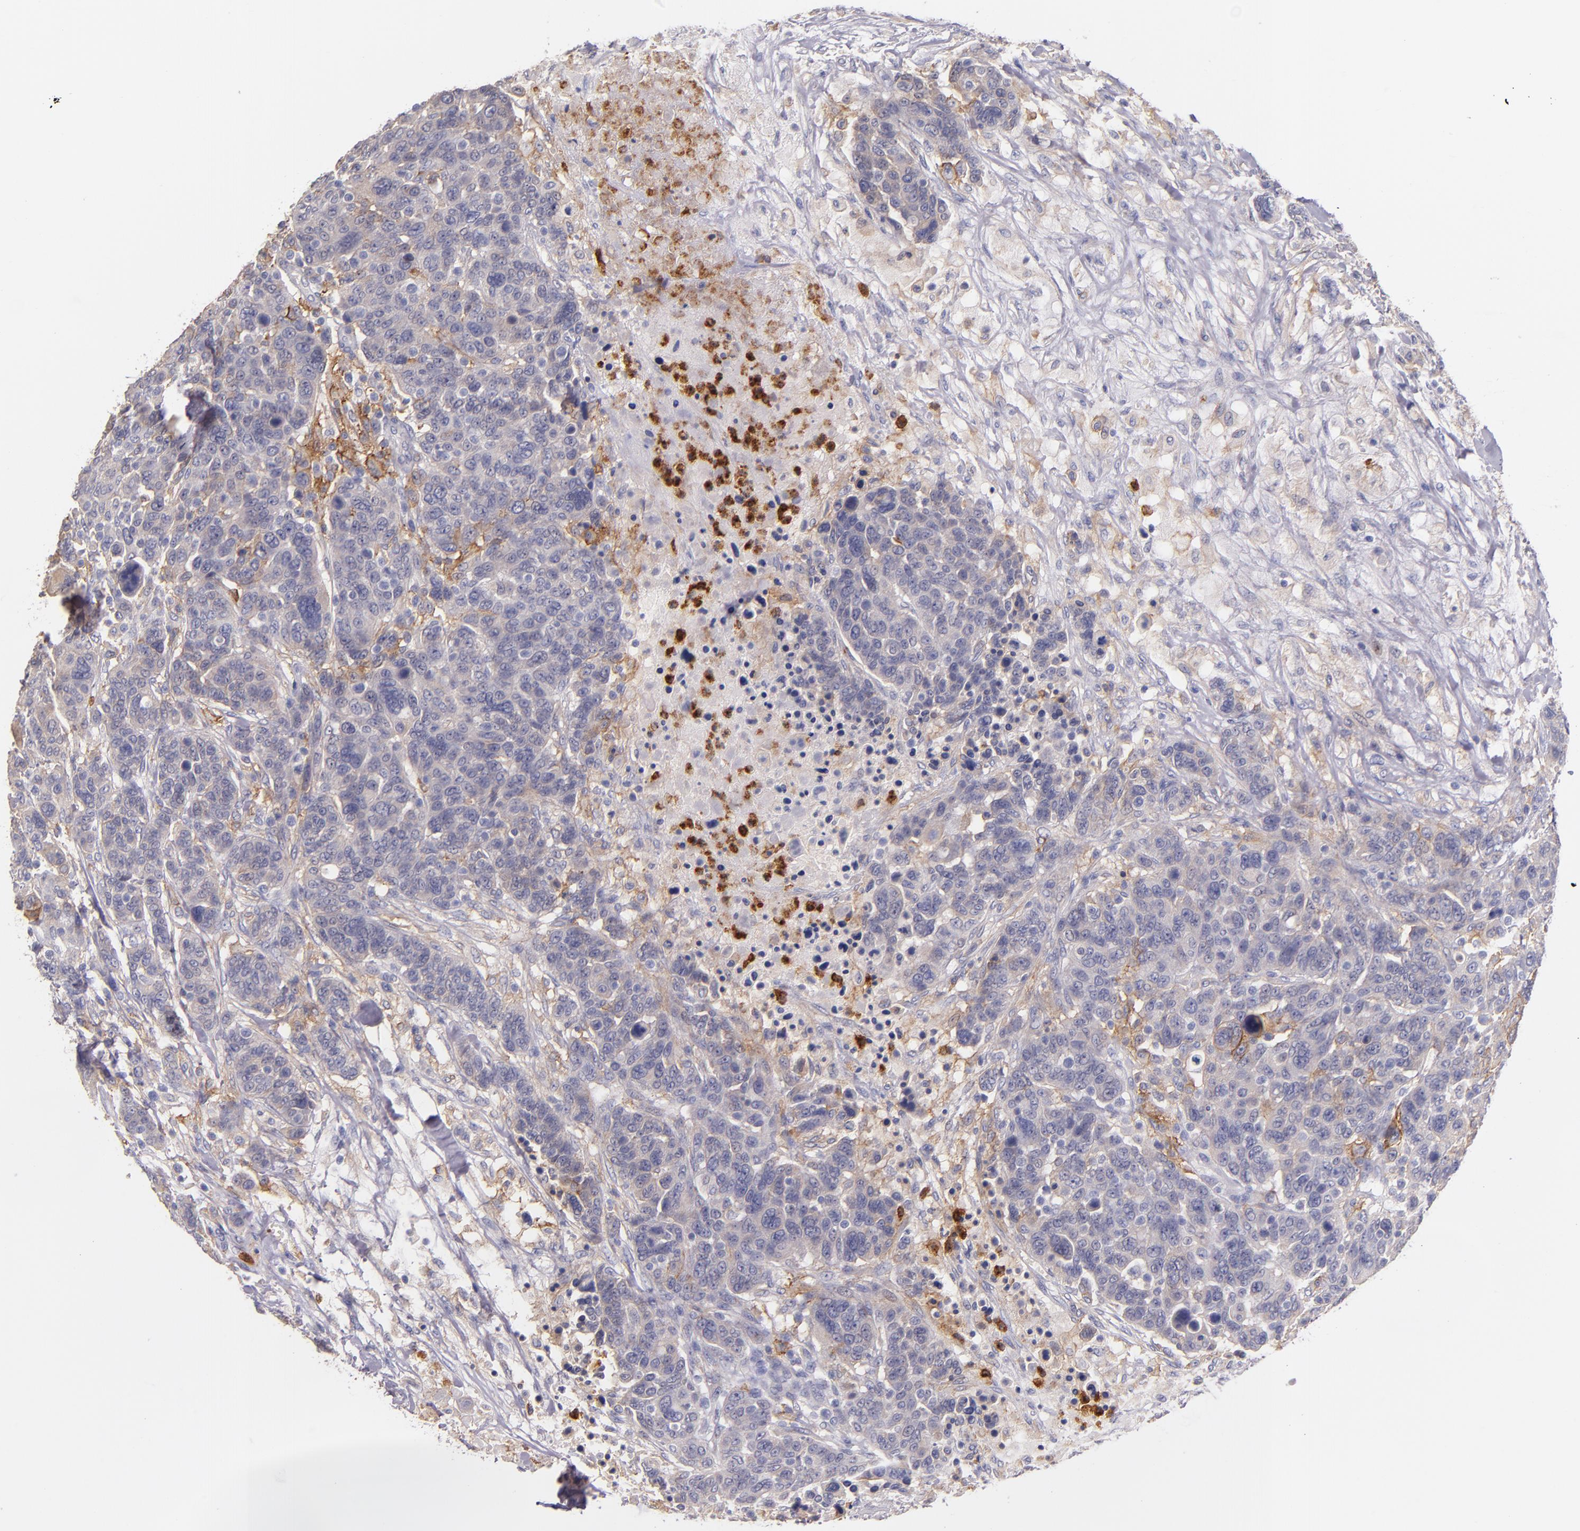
{"staining": {"intensity": "weak", "quantity": "25%-75%", "location": "cytoplasmic/membranous"}, "tissue": "breast cancer", "cell_type": "Tumor cells", "image_type": "cancer", "snomed": [{"axis": "morphology", "description": "Duct carcinoma"}, {"axis": "topography", "description": "Breast"}], "caption": "Breast cancer (intraductal carcinoma) was stained to show a protein in brown. There is low levels of weak cytoplasmic/membranous expression in approximately 25%-75% of tumor cells.", "gene": "C5AR1", "patient": {"sex": "female", "age": 37}}